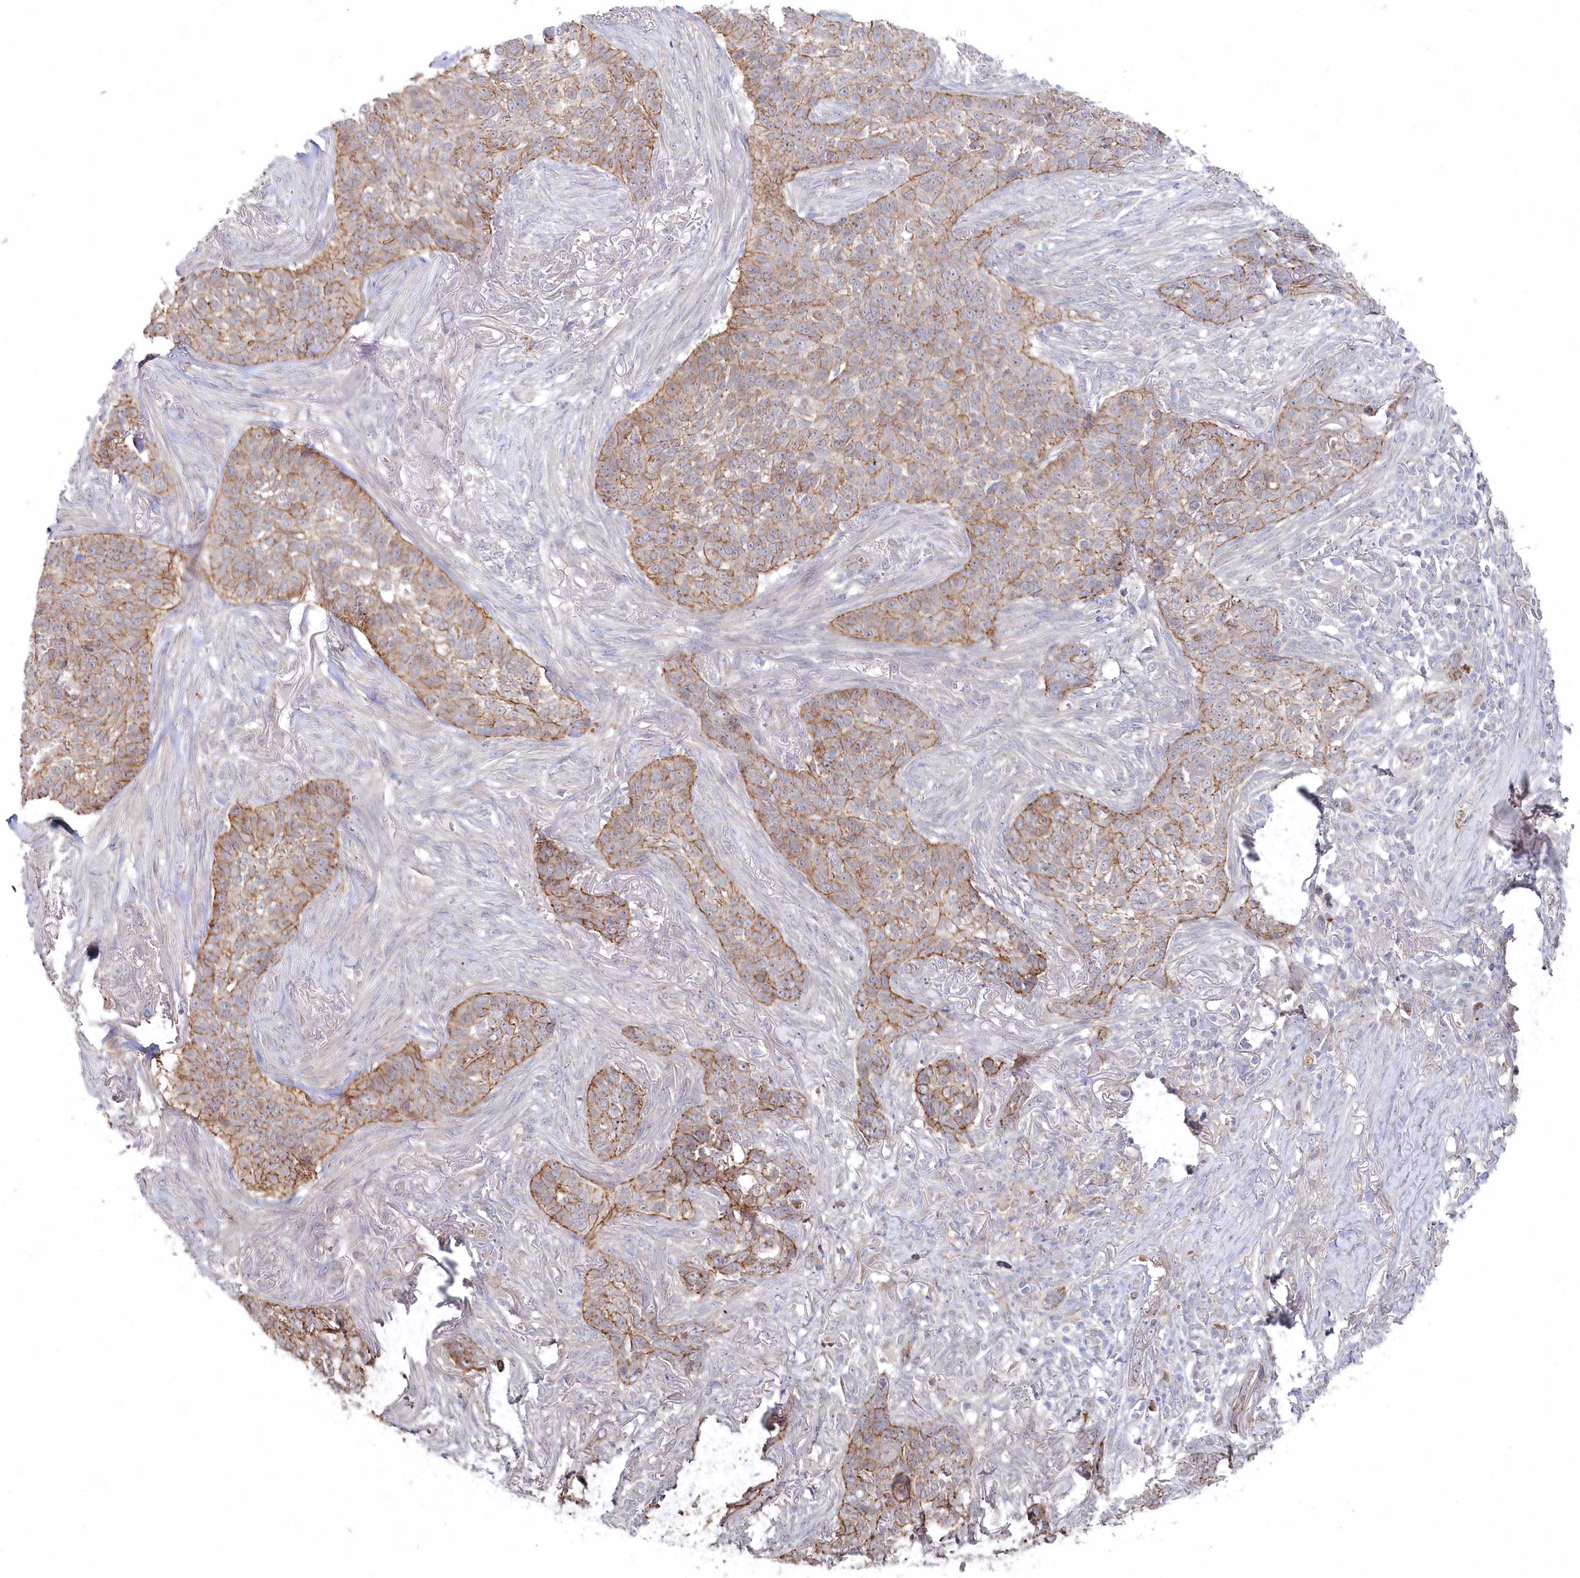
{"staining": {"intensity": "moderate", "quantity": ">75%", "location": "cytoplasmic/membranous"}, "tissue": "skin cancer", "cell_type": "Tumor cells", "image_type": "cancer", "snomed": [{"axis": "morphology", "description": "Basal cell carcinoma"}, {"axis": "topography", "description": "Skin"}], "caption": "IHC of skin basal cell carcinoma shows medium levels of moderate cytoplasmic/membranous positivity in approximately >75% of tumor cells.", "gene": "TGFBRAP1", "patient": {"sex": "male", "age": 85}}